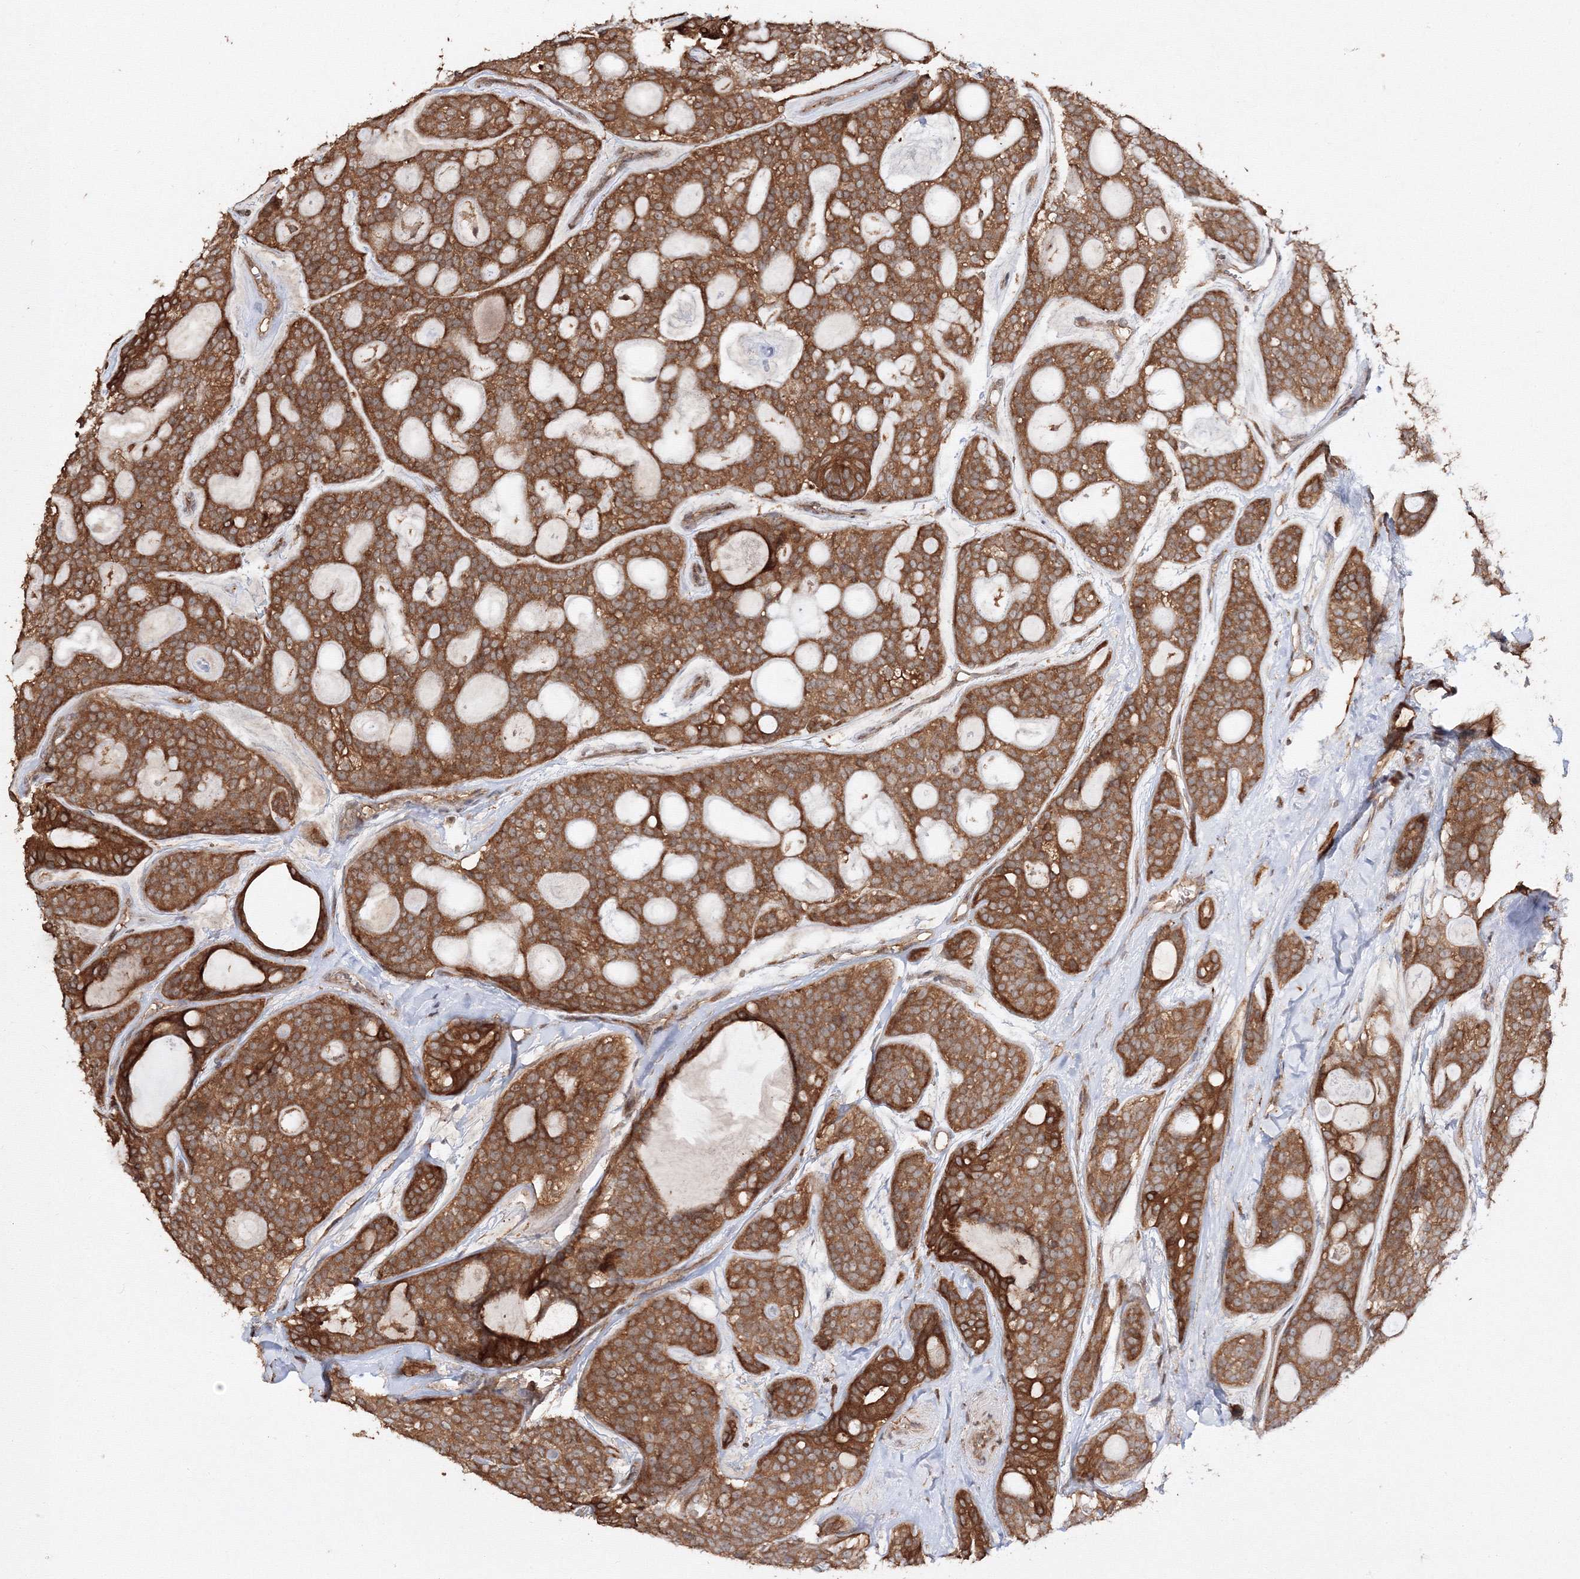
{"staining": {"intensity": "strong", "quantity": ">75%", "location": "cytoplasmic/membranous"}, "tissue": "head and neck cancer", "cell_type": "Tumor cells", "image_type": "cancer", "snomed": [{"axis": "morphology", "description": "Adenocarcinoma, NOS"}, {"axis": "topography", "description": "Head-Neck"}], "caption": "A photomicrograph showing strong cytoplasmic/membranous expression in approximately >75% of tumor cells in head and neck cancer, as visualized by brown immunohistochemical staining.", "gene": "DDO", "patient": {"sex": "male", "age": 66}}